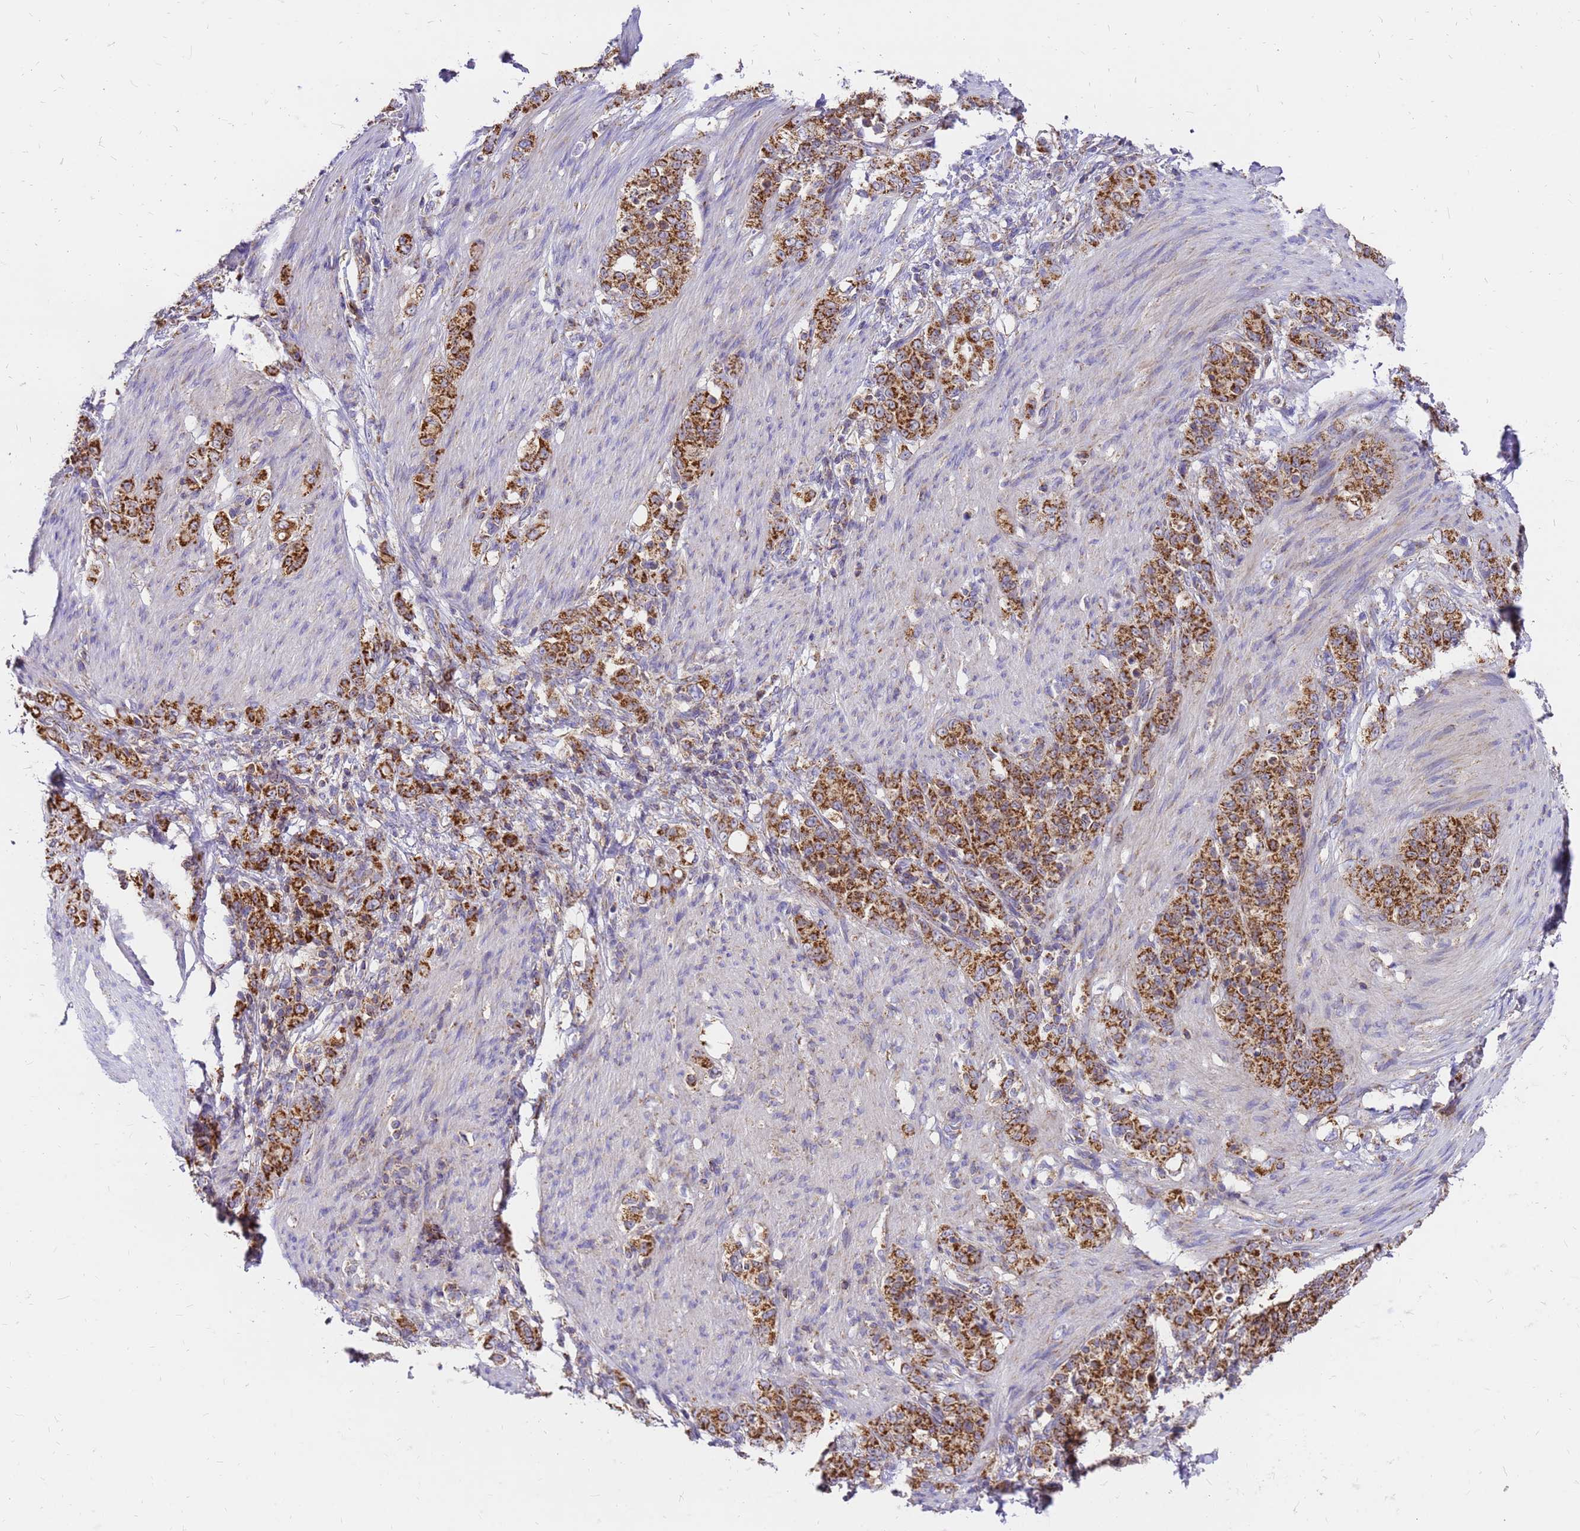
{"staining": {"intensity": "strong", "quantity": ">75%", "location": "cytoplasmic/membranous"}, "tissue": "stomach cancer", "cell_type": "Tumor cells", "image_type": "cancer", "snomed": [{"axis": "morphology", "description": "Adenocarcinoma, NOS"}, {"axis": "topography", "description": "Stomach"}], "caption": "A brown stain highlights strong cytoplasmic/membranous staining of a protein in human stomach cancer (adenocarcinoma) tumor cells.", "gene": "MRPS26", "patient": {"sex": "female", "age": 79}}